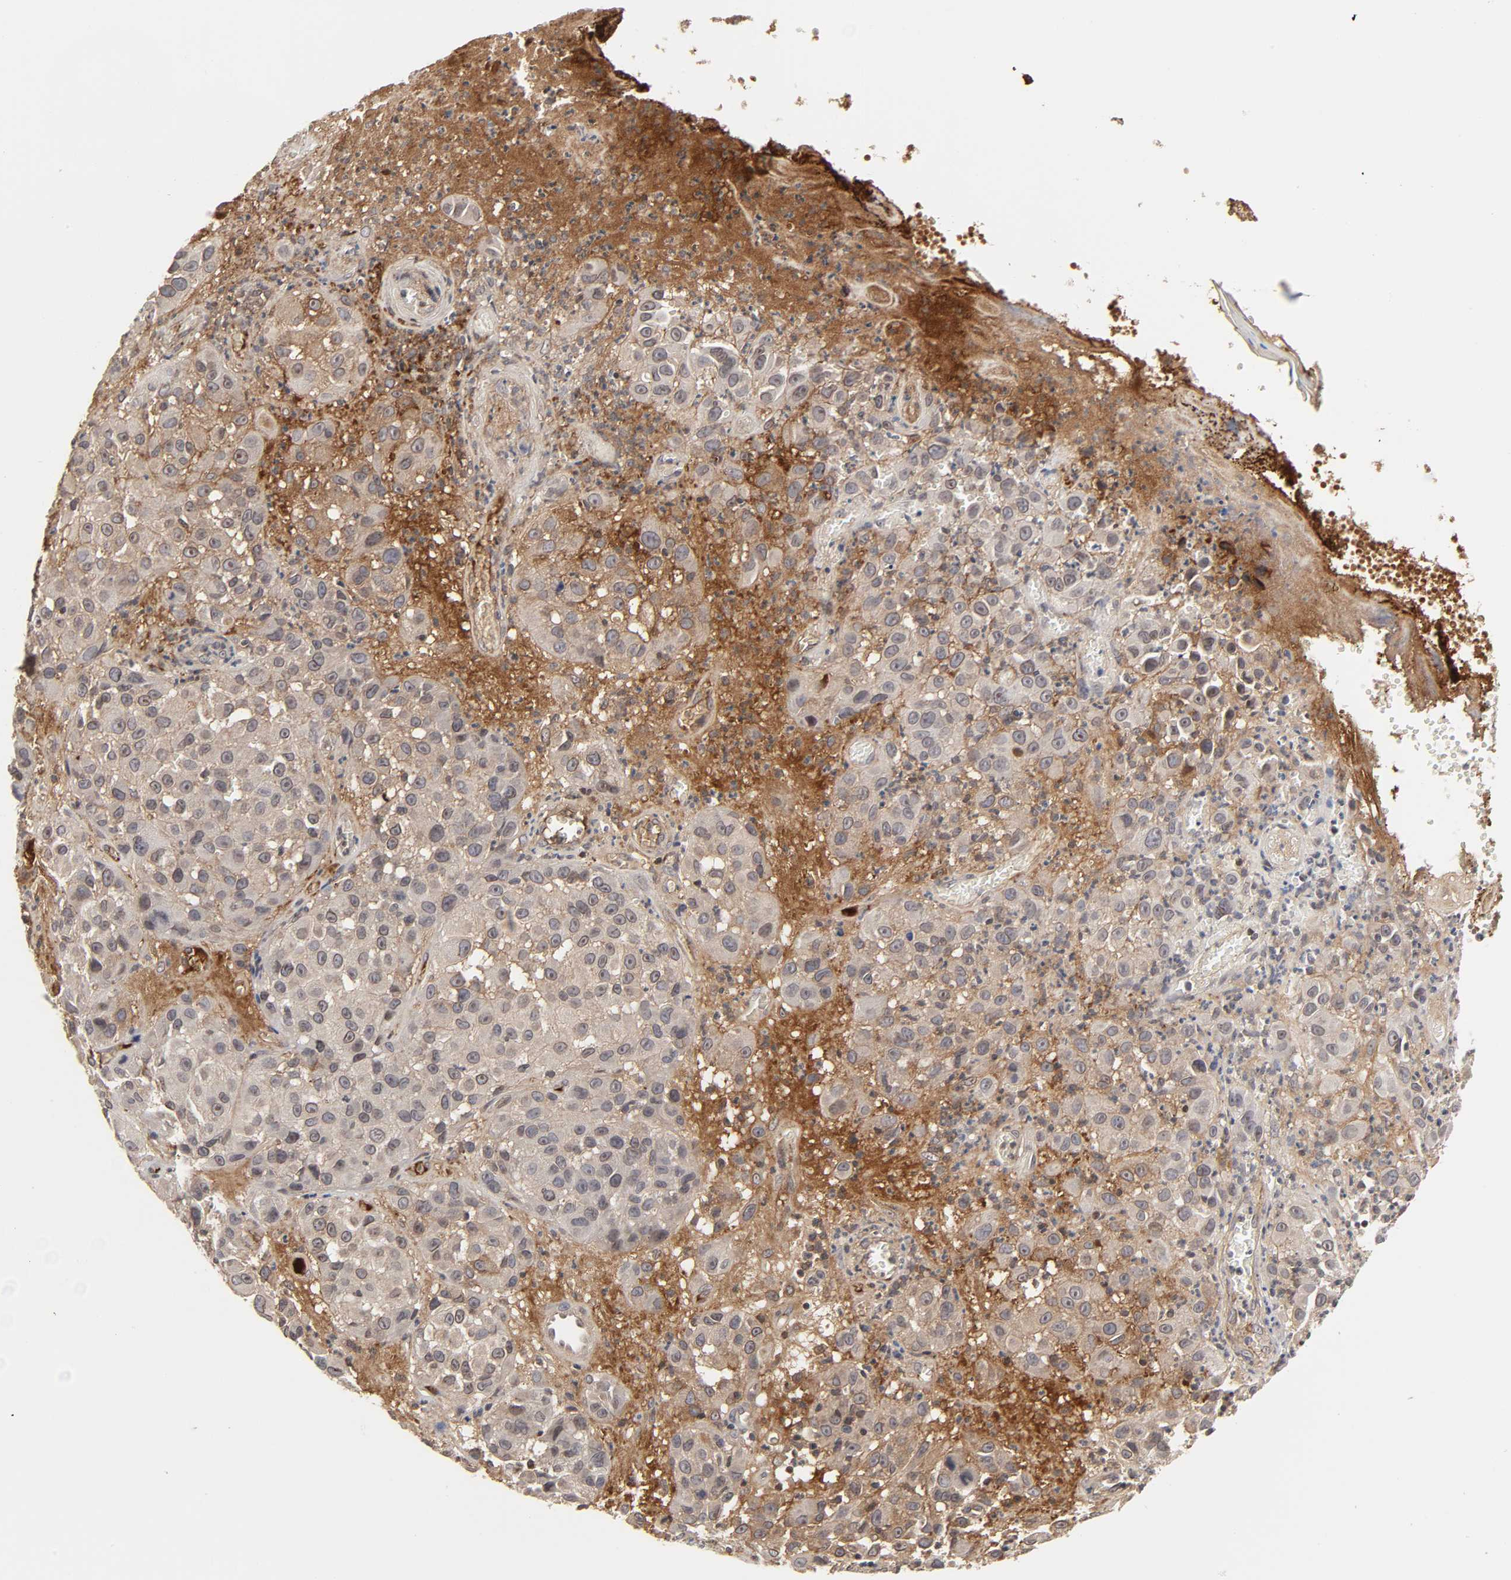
{"staining": {"intensity": "moderate", "quantity": ">75%", "location": "cytoplasmic/membranous,nuclear"}, "tissue": "melanoma", "cell_type": "Tumor cells", "image_type": "cancer", "snomed": [{"axis": "morphology", "description": "Malignant melanoma, NOS"}, {"axis": "topography", "description": "Skin"}], "caption": "Immunohistochemical staining of human melanoma shows moderate cytoplasmic/membranous and nuclear protein positivity in approximately >75% of tumor cells.", "gene": "CPN2", "patient": {"sex": "female", "age": 21}}